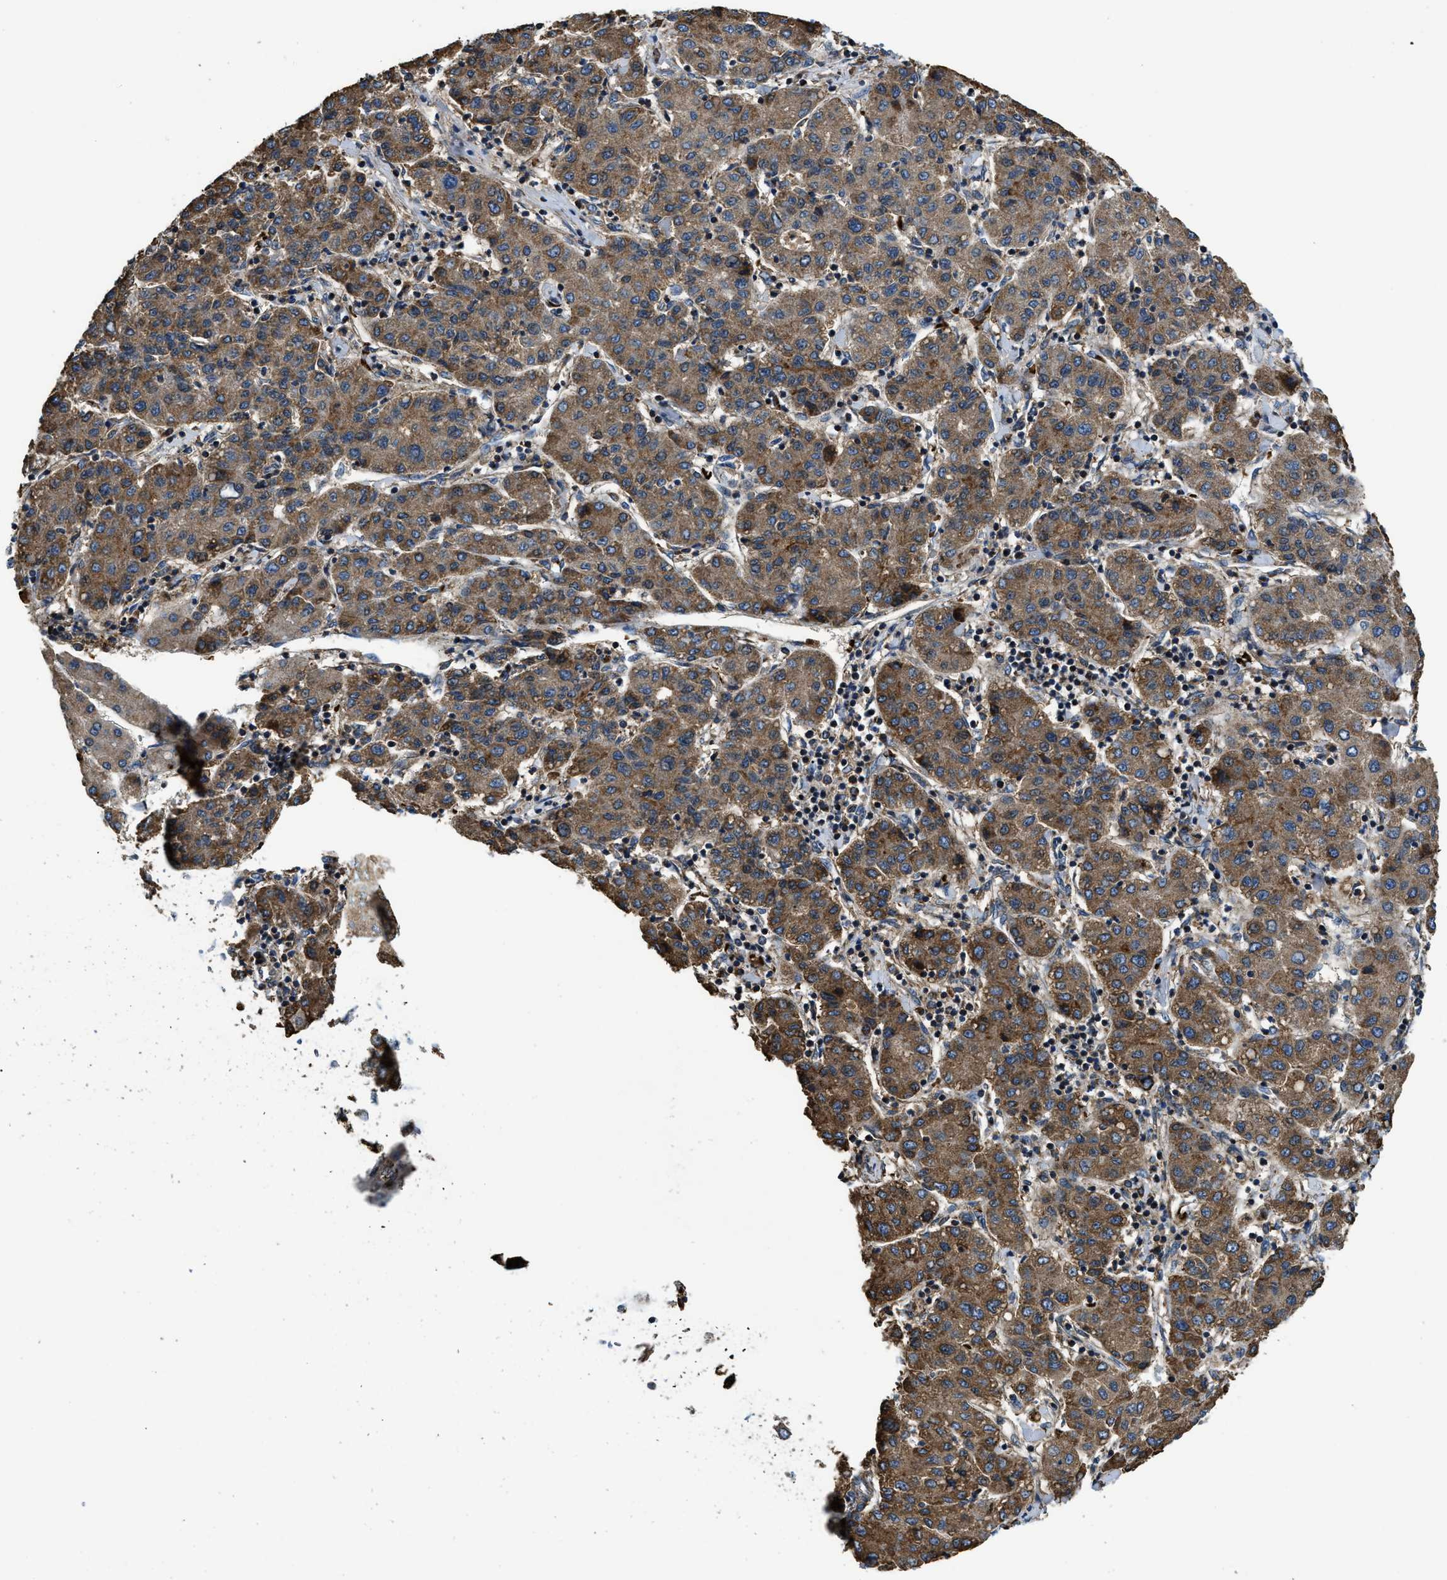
{"staining": {"intensity": "moderate", "quantity": ">75%", "location": "cytoplasmic/membranous"}, "tissue": "liver cancer", "cell_type": "Tumor cells", "image_type": "cancer", "snomed": [{"axis": "morphology", "description": "Carcinoma, Hepatocellular, NOS"}, {"axis": "topography", "description": "Liver"}], "caption": "DAB (3,3'-diaminobenzidine) immunohistochemical staining of human liver cancer (hepatocellular carcinoma) exhibits moderate cytoplasmic/membranous protein positivity in approximately >75% of tumor cells.", "gene": "CSPG4", "patient": {"sex": "male", "age": 65}}